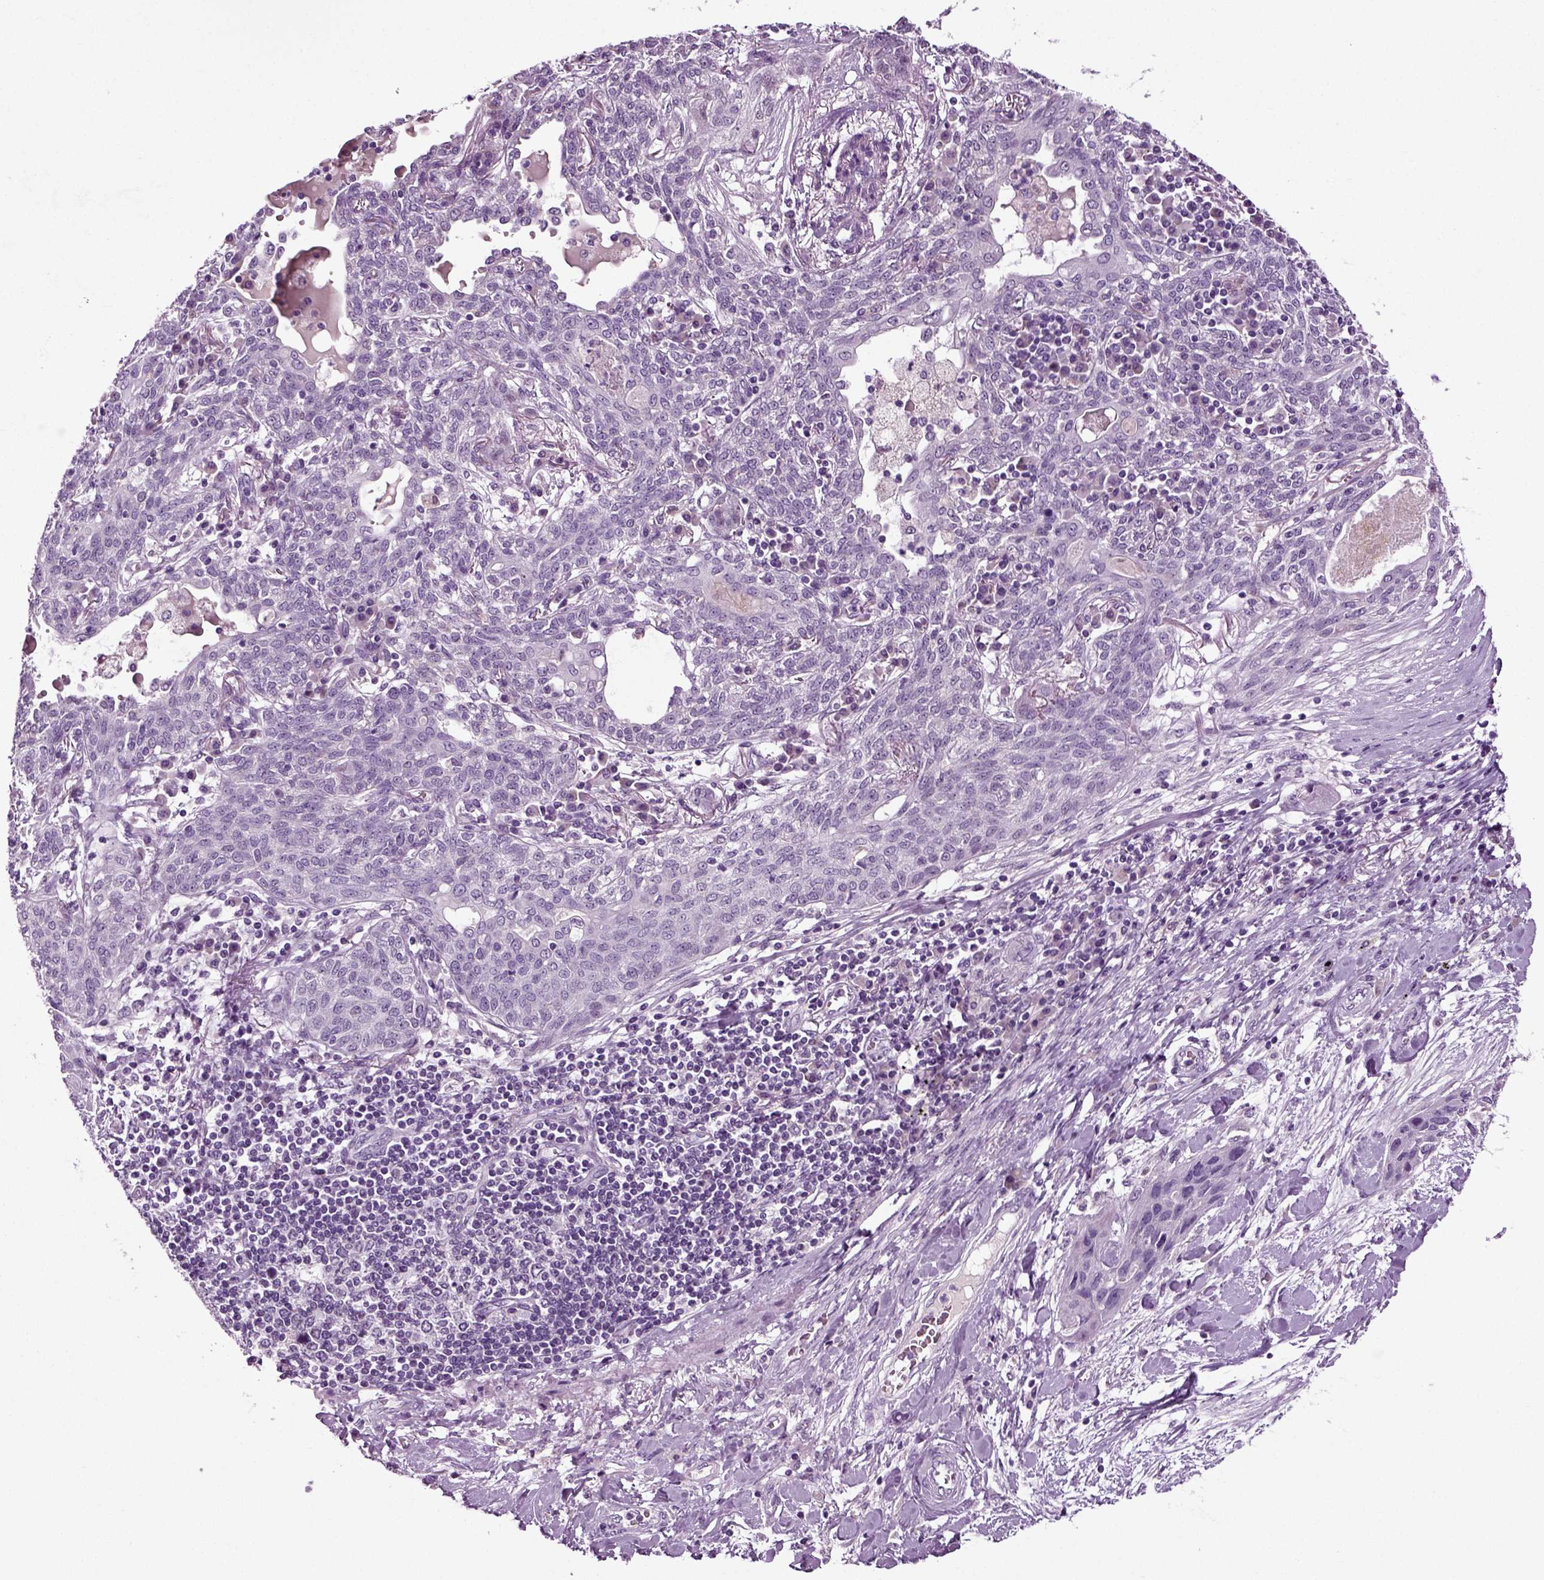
{"staining": {"intensity": "negative", "quantity": "none", "location": "none"}, "tissue": "lung cancer", "cell_type": "Tumor cells", "image_type": "cancer", "snomed": [{"axis": "morphology", "description": "Squamous cell carcinoma, NOS"}, {"axis": "topography", "description": "Lung"}], "caption": "The micrograph reveals no significant staining in tumor cells of lung cancer (squamous cell carcinoma).", "gene": "SPATA17", "patient": {"sex": "female", "age": 70}}